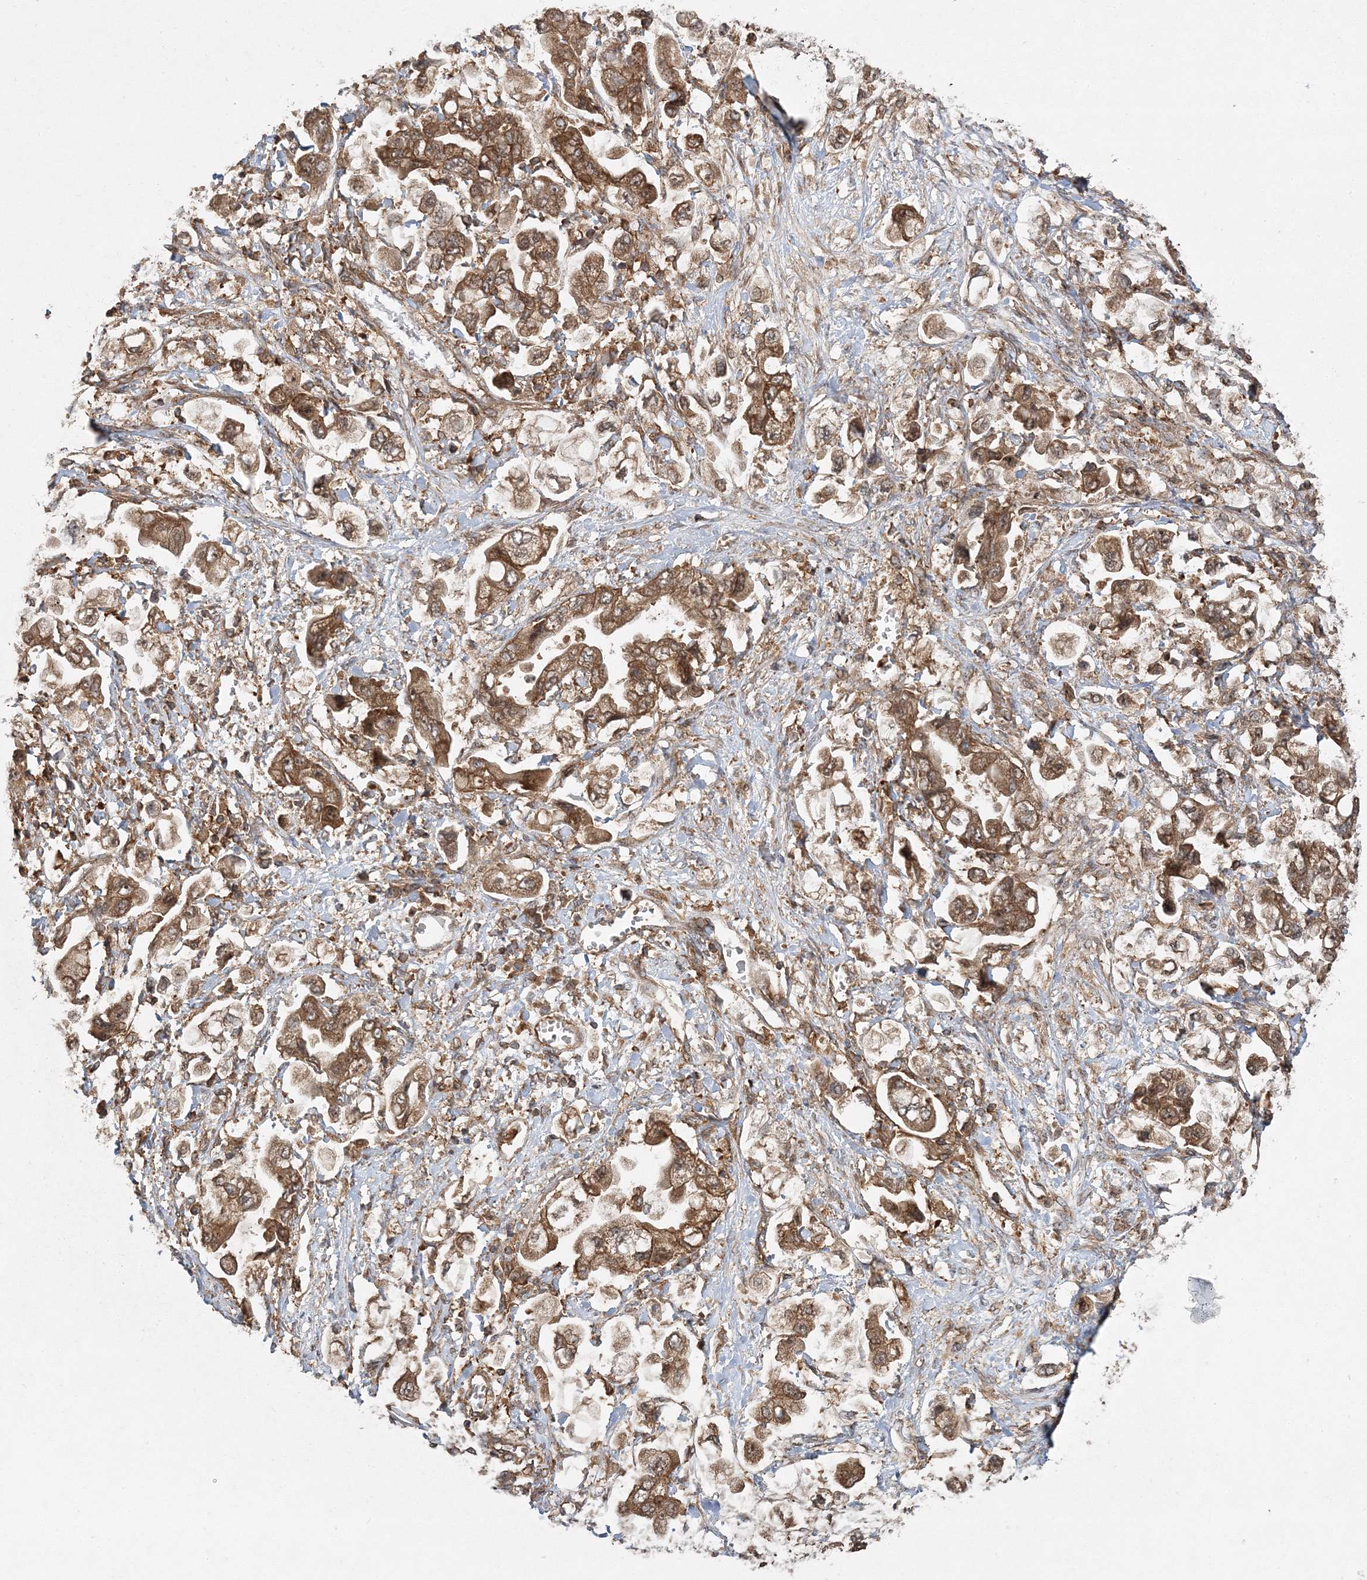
{"staining": {"intensity": "moderate", "quantity": ">75%", "location": "cytoplasmic/membranous"}, "tissue": "stomach cancer", "cell_type": "Tumor cells", "image_type": "cancer", "snomed": [{"axis": "morphology", "description": "Adenocarcinoma, NOS"}, {"axis": "topography", "description": "Stomach"}], "caption": "Immunohistochemical staining of human stomach adenocarcinoma displays medium levels of moderate cytoplasmic/membranous protein staining in about >75% of tumor cells.", "gene": "WDR37", "patient": {"sex": "male", "age": 62}}